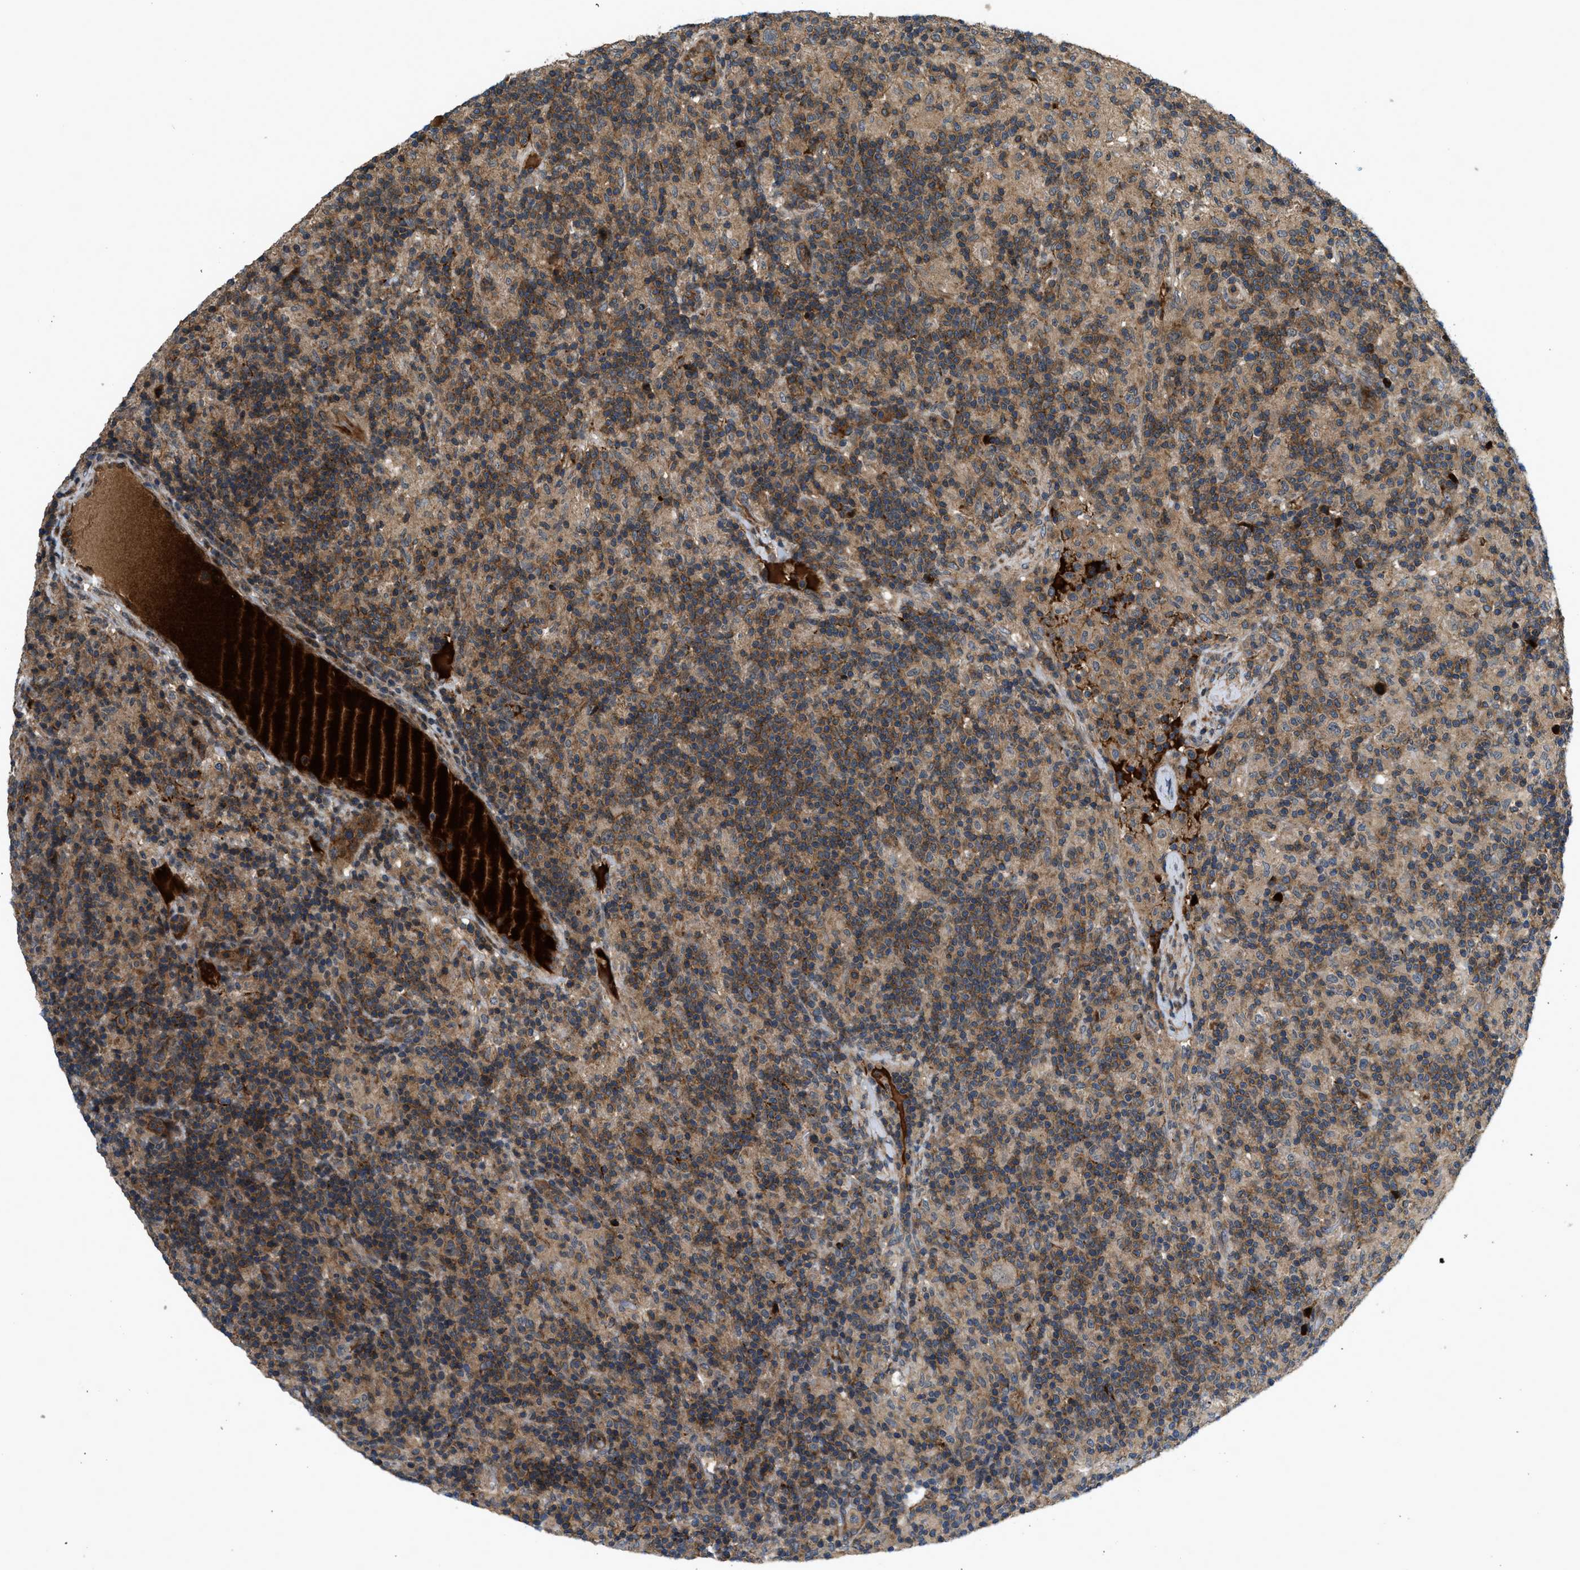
{"staining": {"intensity": "weak", "quantity": "25%-75%", "location": "cytoplasmic/membranous"}, "tissue": "lymphoma", "cell_type": "Tumor cells", "image_type": "cancer", "snomed": [{"axis": "morphology", "description": "Hodgkin's disease, NOS"}, {"axis": "topography", "description": "Lymph node"}], "caption": "Human lymphoma stained with a brown dye displays weak cytoplasmic/membranous positive positivity in about 25%-75% of tumor cells.", "gene": "CNNM3", "patient": {"sex": "male", "age": 70}}